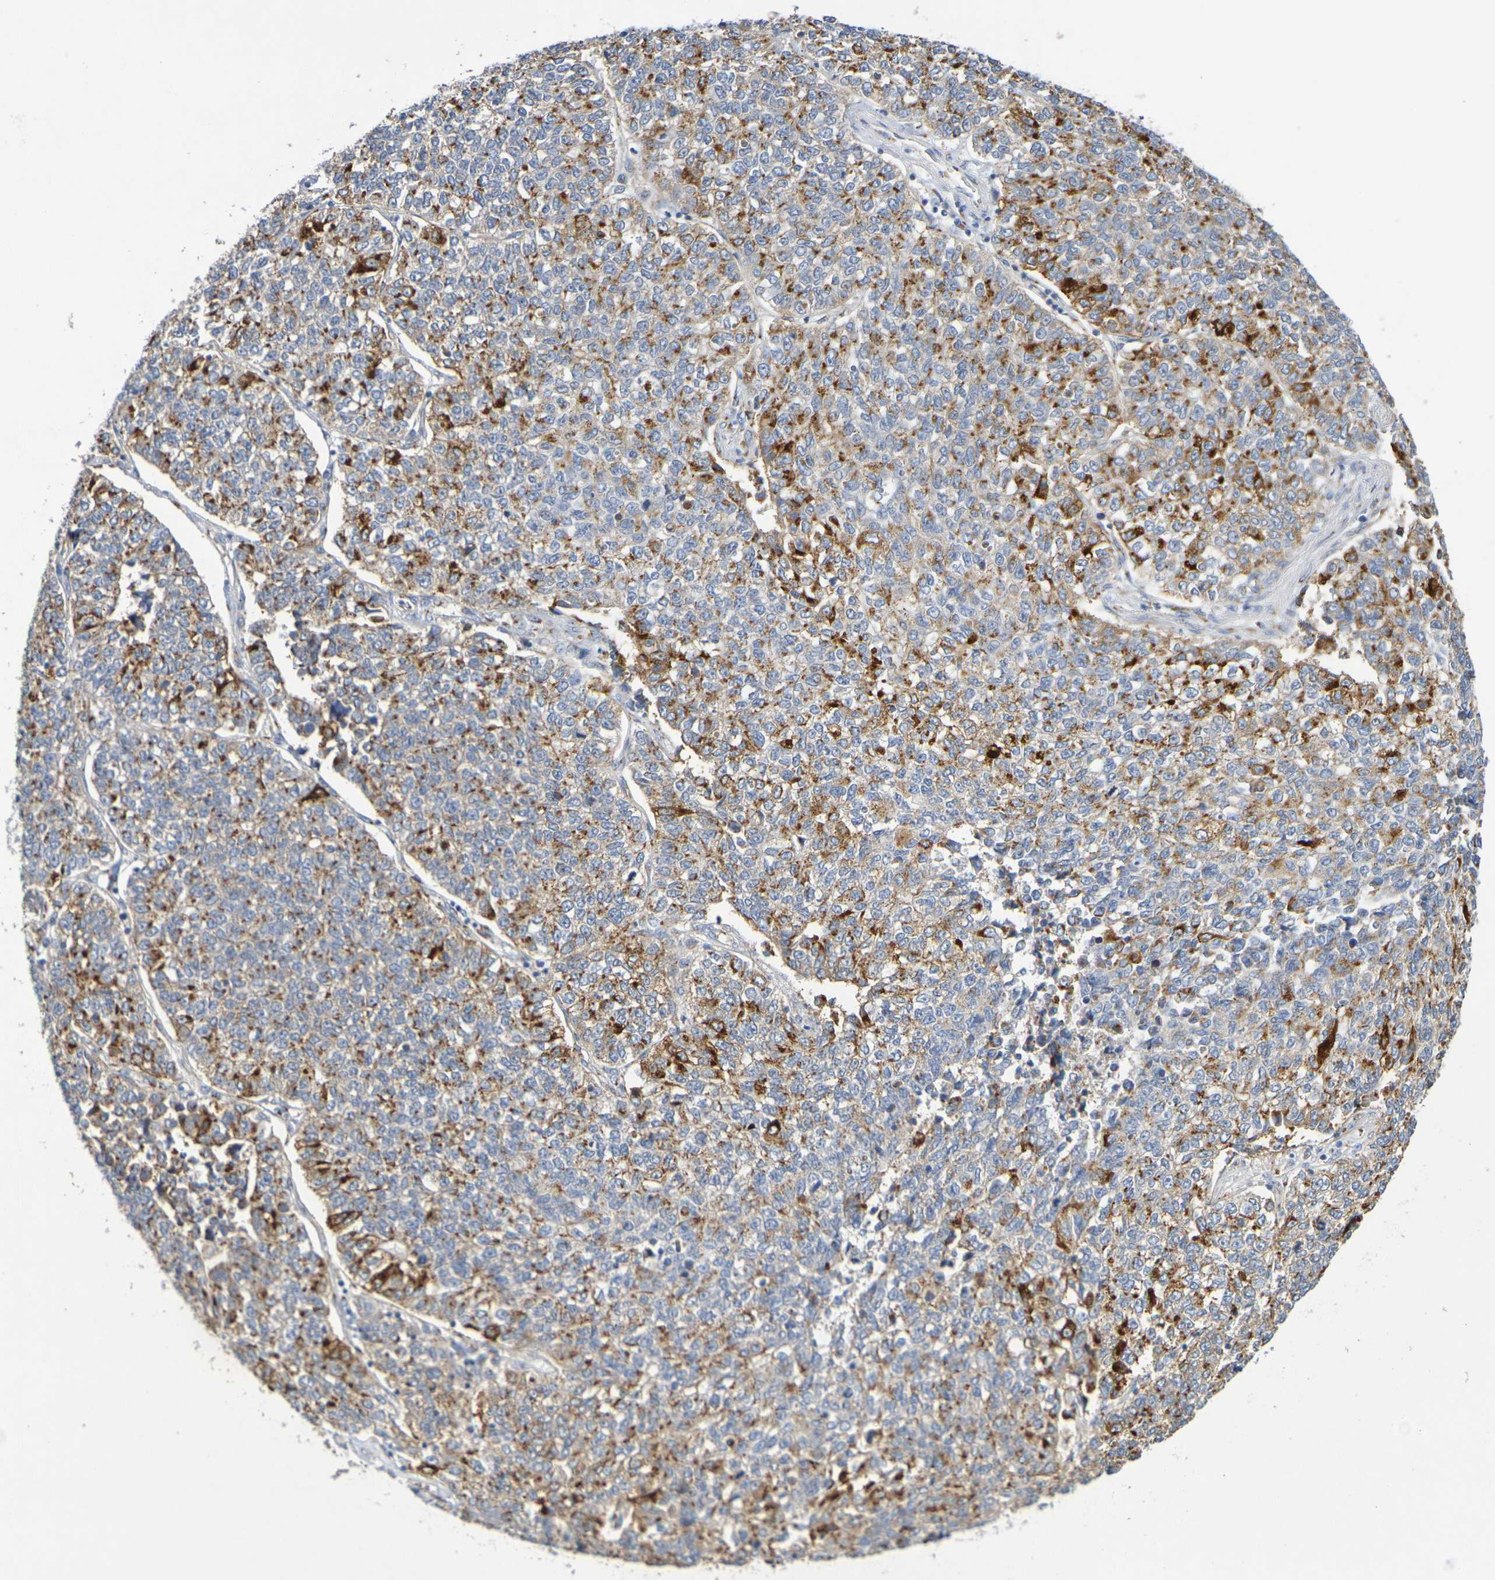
{"staining": {"intensity": "moderate", "quantity": ">75%", "location": "cytoplasmic/membranous"}, "tissue": "lung cancer", "cell_type": "Tumor cells", "image_type": "cancer", "snomed": [{"axis": "morphology", "description": "Adenocarcinoma, NOS"}, {"axis": "topography", "description": "Lung"}], "caption": "Lung cancer (adenocarcinoma) tissue demonstrates moderate cytoplasmic/membranous positivity in approximately >75% of tumor cells", "gene": "DCP2", "patient": {"sex": "male", "age": 49}}